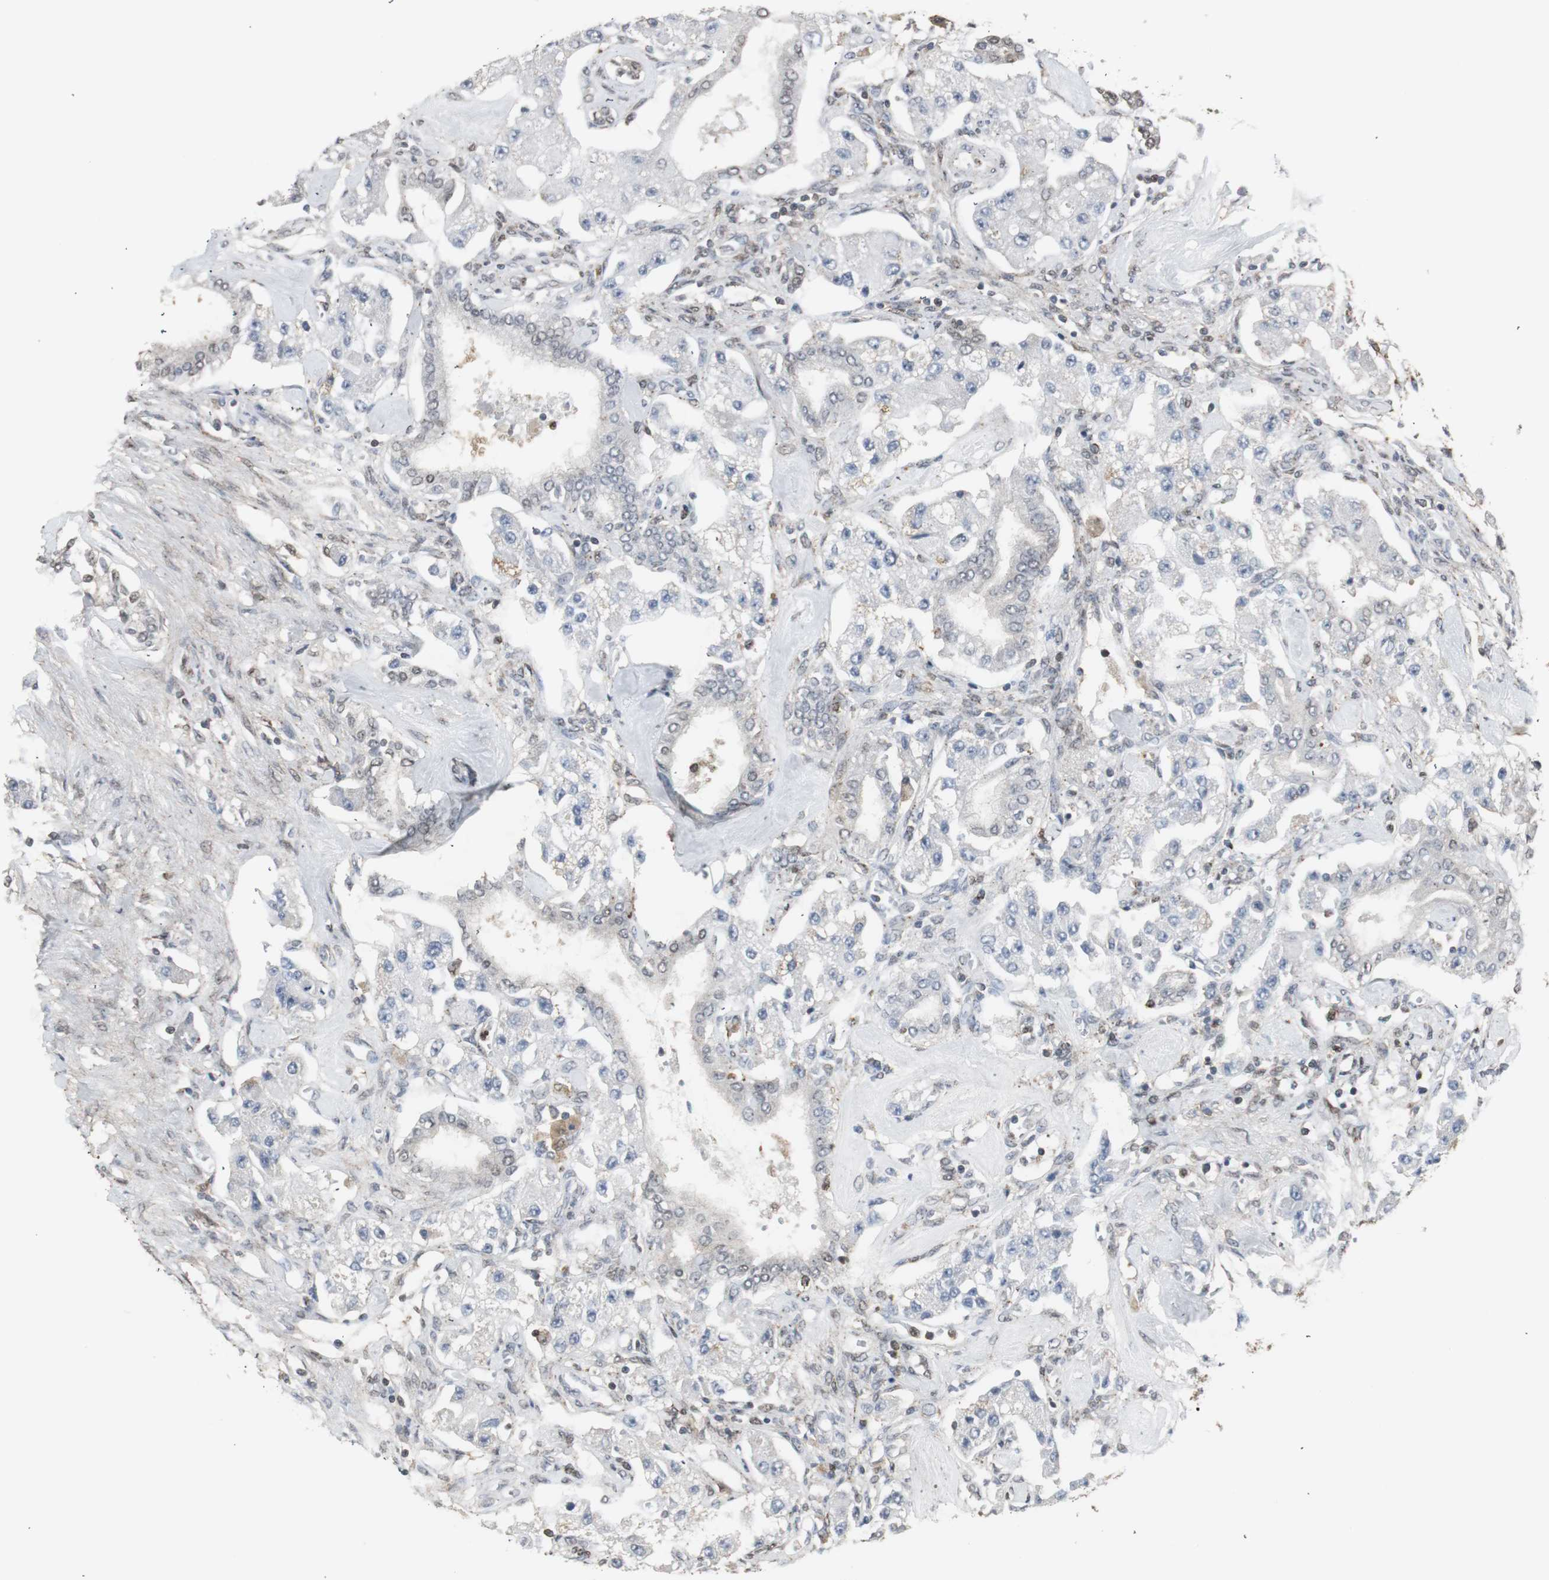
{"staining": {"intensity": "weak", "quantity": "<25%", "location": "cytoplasmic/membranous,nuclear"}, "tissue": "carcinoid", "cell_type": "Tumor cells", "image_type": "cancer", "snomed": [{"axis": "morphology", "description": "Carcinoid, malignant, NOS"}, {"axis": "topography", "description": "Pancreas"}], "caption": "This is a histopathology image of immunohistochemistry (IHC) staining of carcinoid, which shows no staining in tumor cells.", "gene": "PLIN3", "patient": {"sex": "male", "age": 41}}